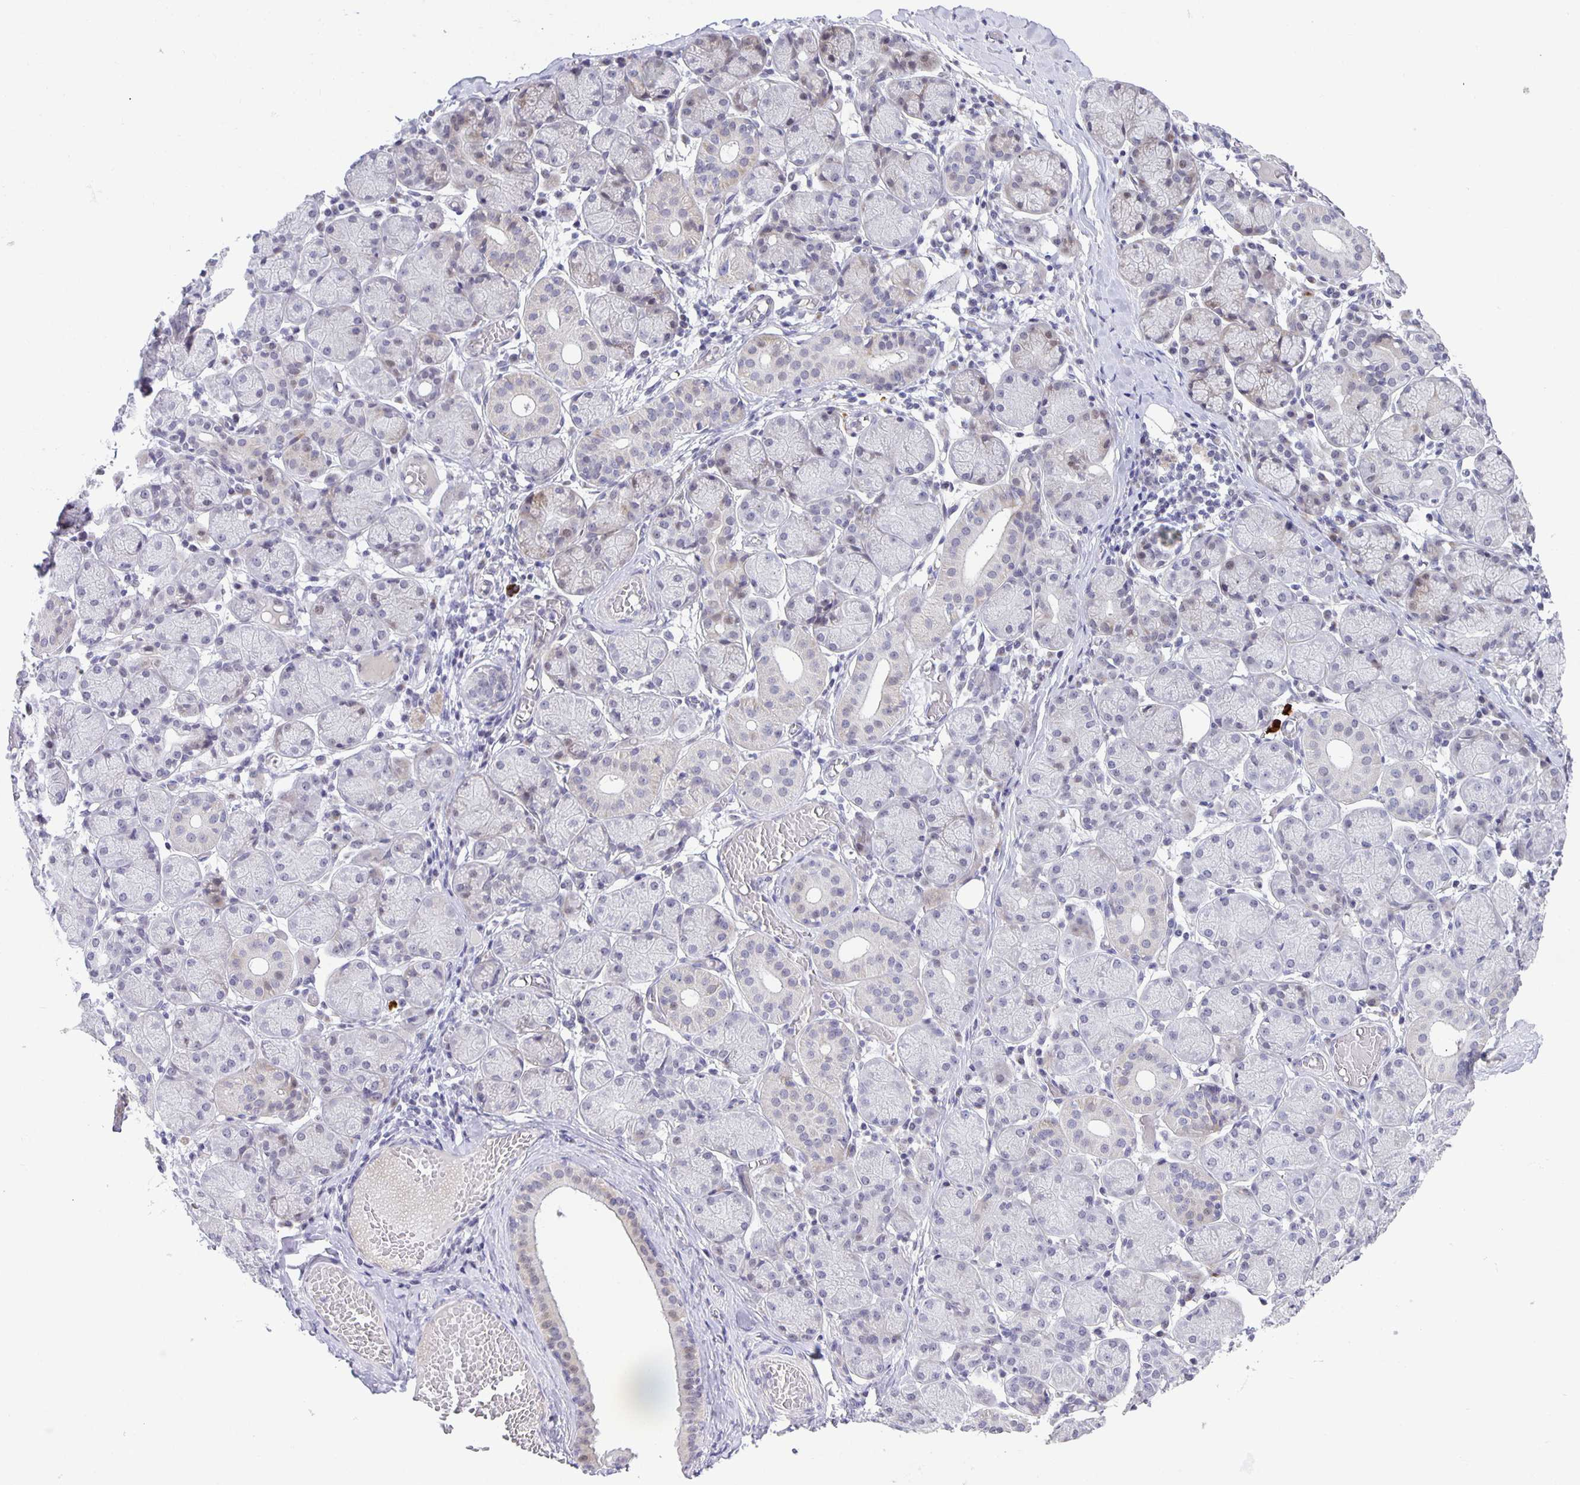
{"staining": {"intensity": "weak", "quantity": "<25%", "location": "cytoplasmic/membranous"}, "tissue": "salivary gland", "cell_type": "Glandular cells", "image_type": "normal", "snomed": [{"axis": "morphology", "description": "Normal tissue, NOS"}, {"axis": "topography", "description": "Salivary gland"}], "caption": "Immunohistochemistry (IHC) of benign salivary gland displays no expression in glandular cells.", "gene": "PHRF1", "patient": {"sex": "female", "age": 24}}